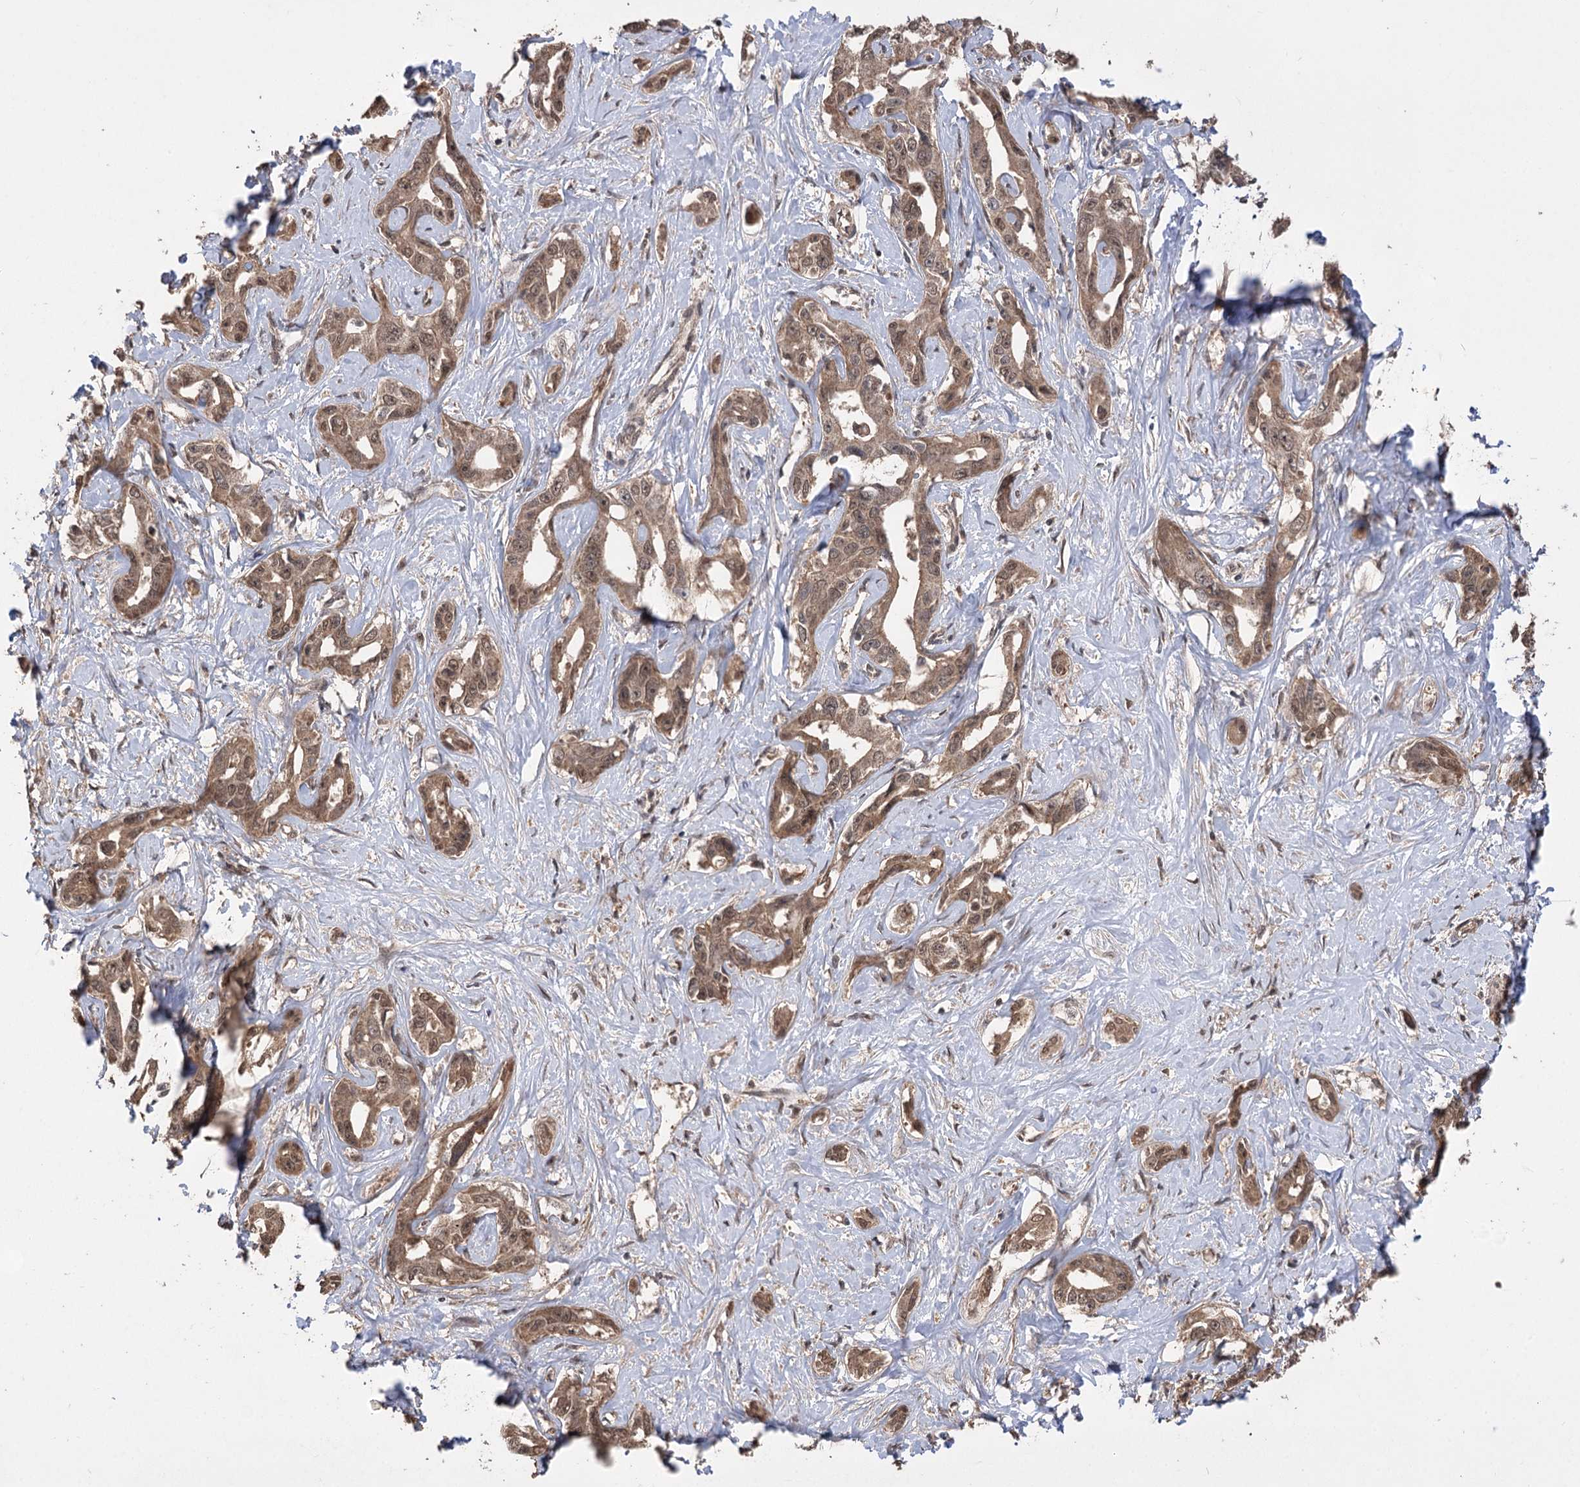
{"staining": {"intensity": "moderate", "quantity": ">75%", "location": "cytoplasmic/membranous,nuclear"}, "tissue": "liver cancer", "cell_type": "Tumor cells", "image_type": "cancer", "snomed": [{"axis": "morphology", "description": "Cholangiocarcinoma"}, {"axis": "topography", "description": "Liver"}], "caption": "A micrograph of human cholangiocarcinoma (liver) stained for a protein reveals moderate cytoplasmic/membranous and nuclear brown staining in tumor cells.", "gene": "TENM2", "patient": {"sex": "male", "age": 59}}